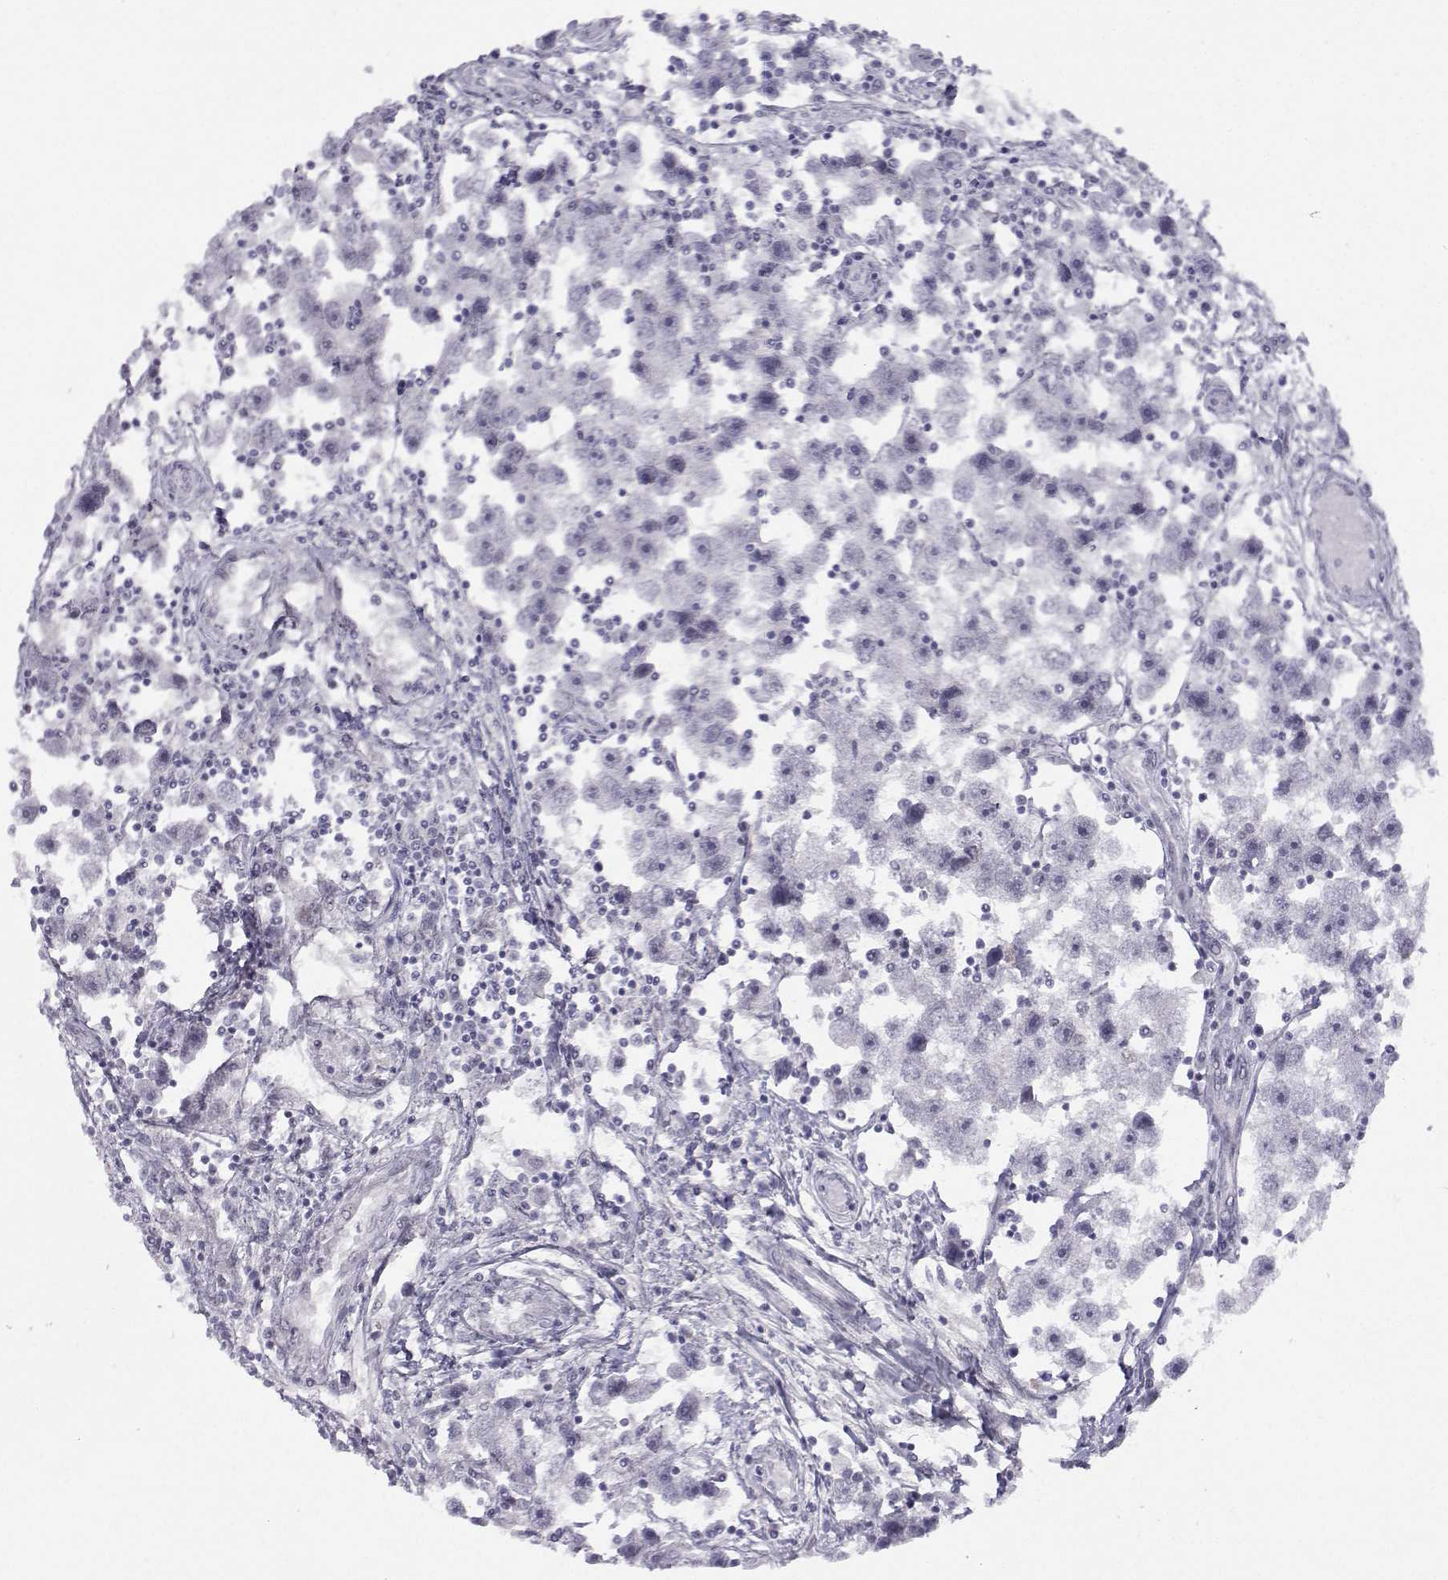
{"staining": {"intensity": "negative", "quantity": "none", "location": "none"}, "tissue": "testis cancer", "cell_type": "Tumor cells", "image_type": "cancer", "snomed": [{"axis": "morphology", "description": "Seminoma, NOS"}, {"axis": "topography", "description": "Testis"}], "caption": "A photomicrograph of human testis seminoma is negative for staining in tumor cells.", "gene": "MED26", "patient": {"sex": "male", "age": 30}}